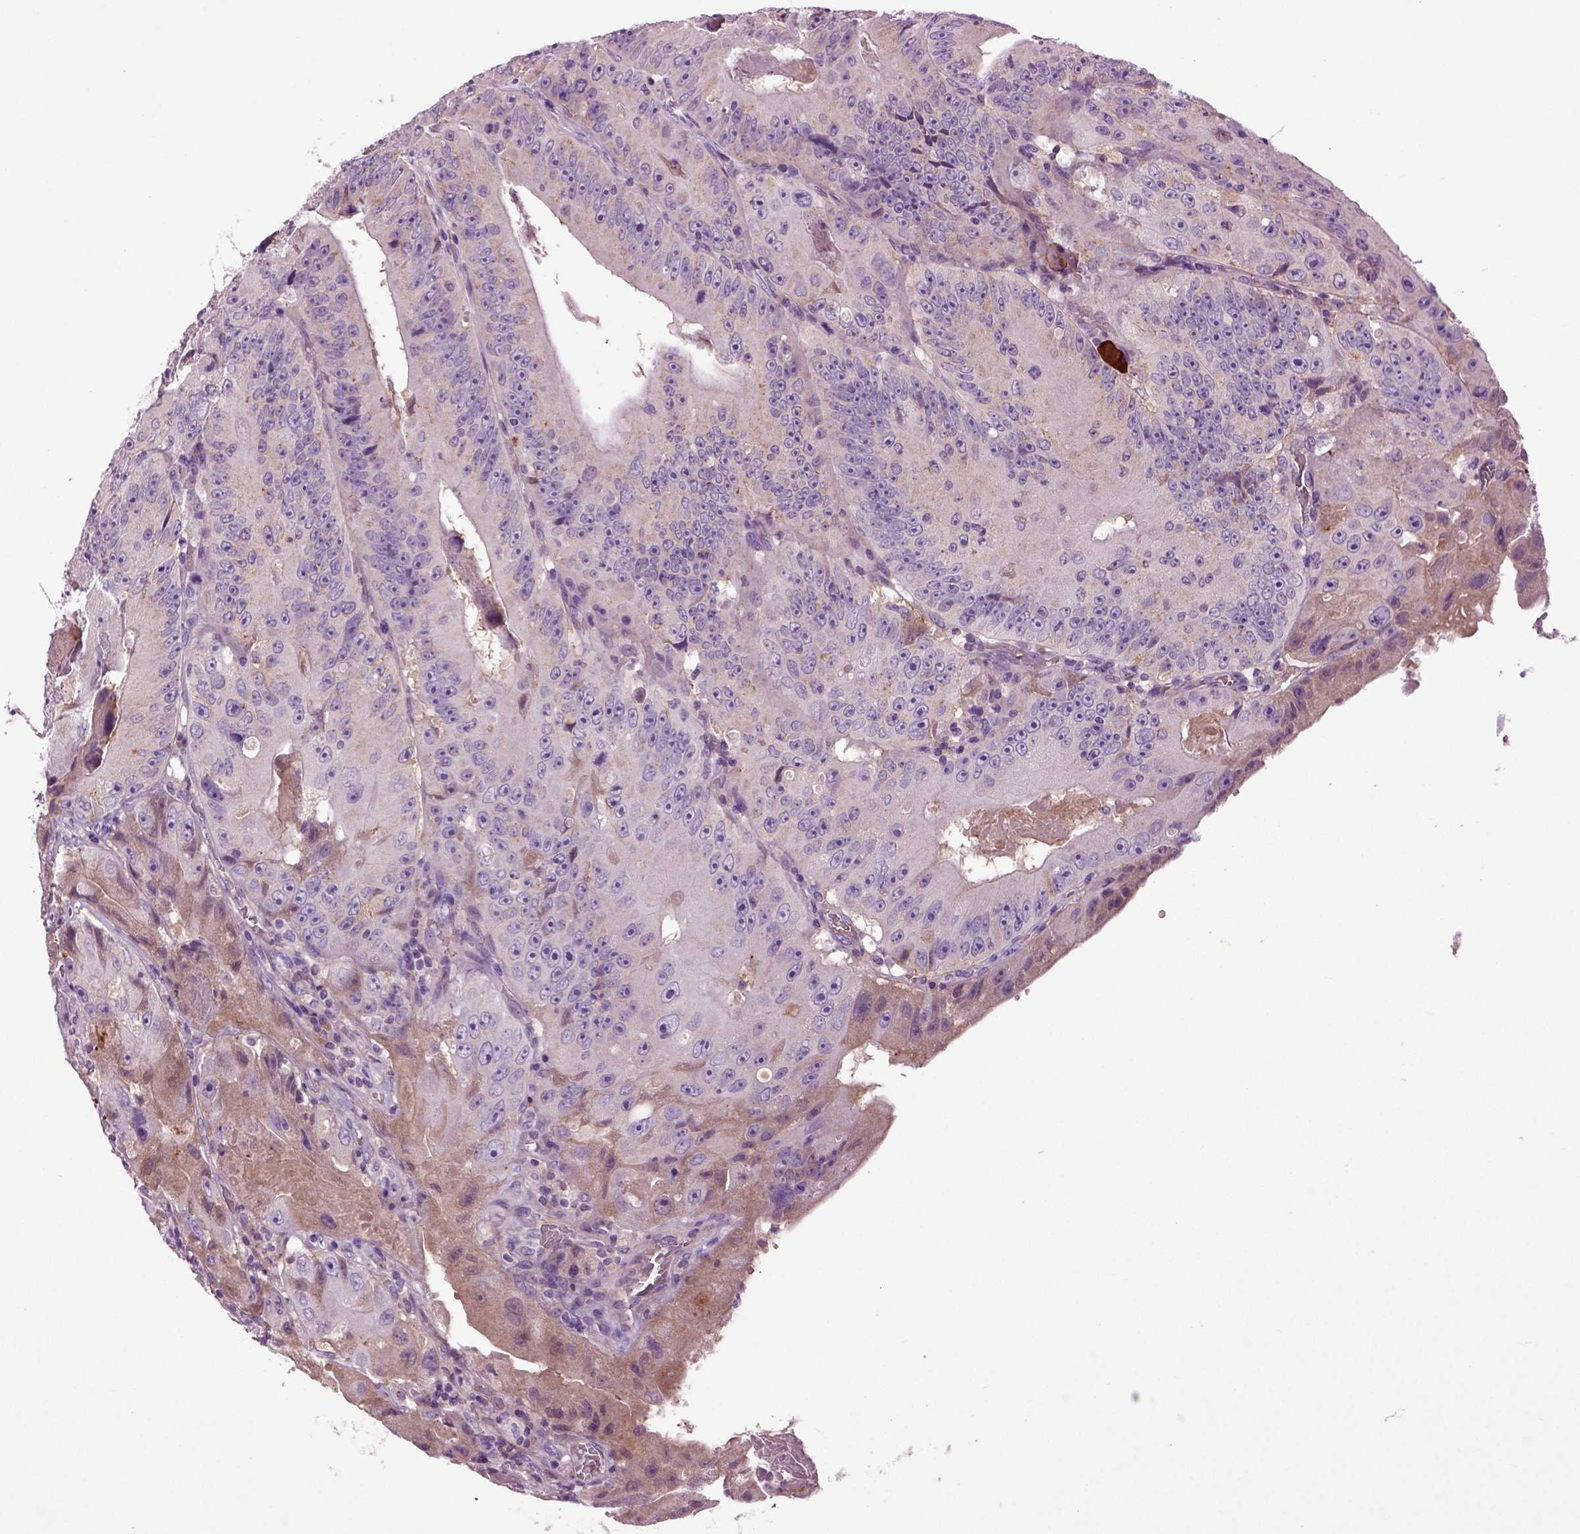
{"staining": {"intensity": "weak", "quantity": "<25%", "location": "cytoplasmic/membranous"}, "tissue": "colorectal cancer", "cell_type": "Tumor cells", "image_type": "cancer", "snomed": [{"axis": "morphology", "description": "Adenocarcinoma, NOS"}, {"axis": "topography", "description": "Colon"}], "caption": "Immunohistochemical staining of colorectal cancer (adenocarcinoma) shows no significant positivity in tumor cells.", "gene": "SPON1", "patient": {"sex": "female", "age": 86}}